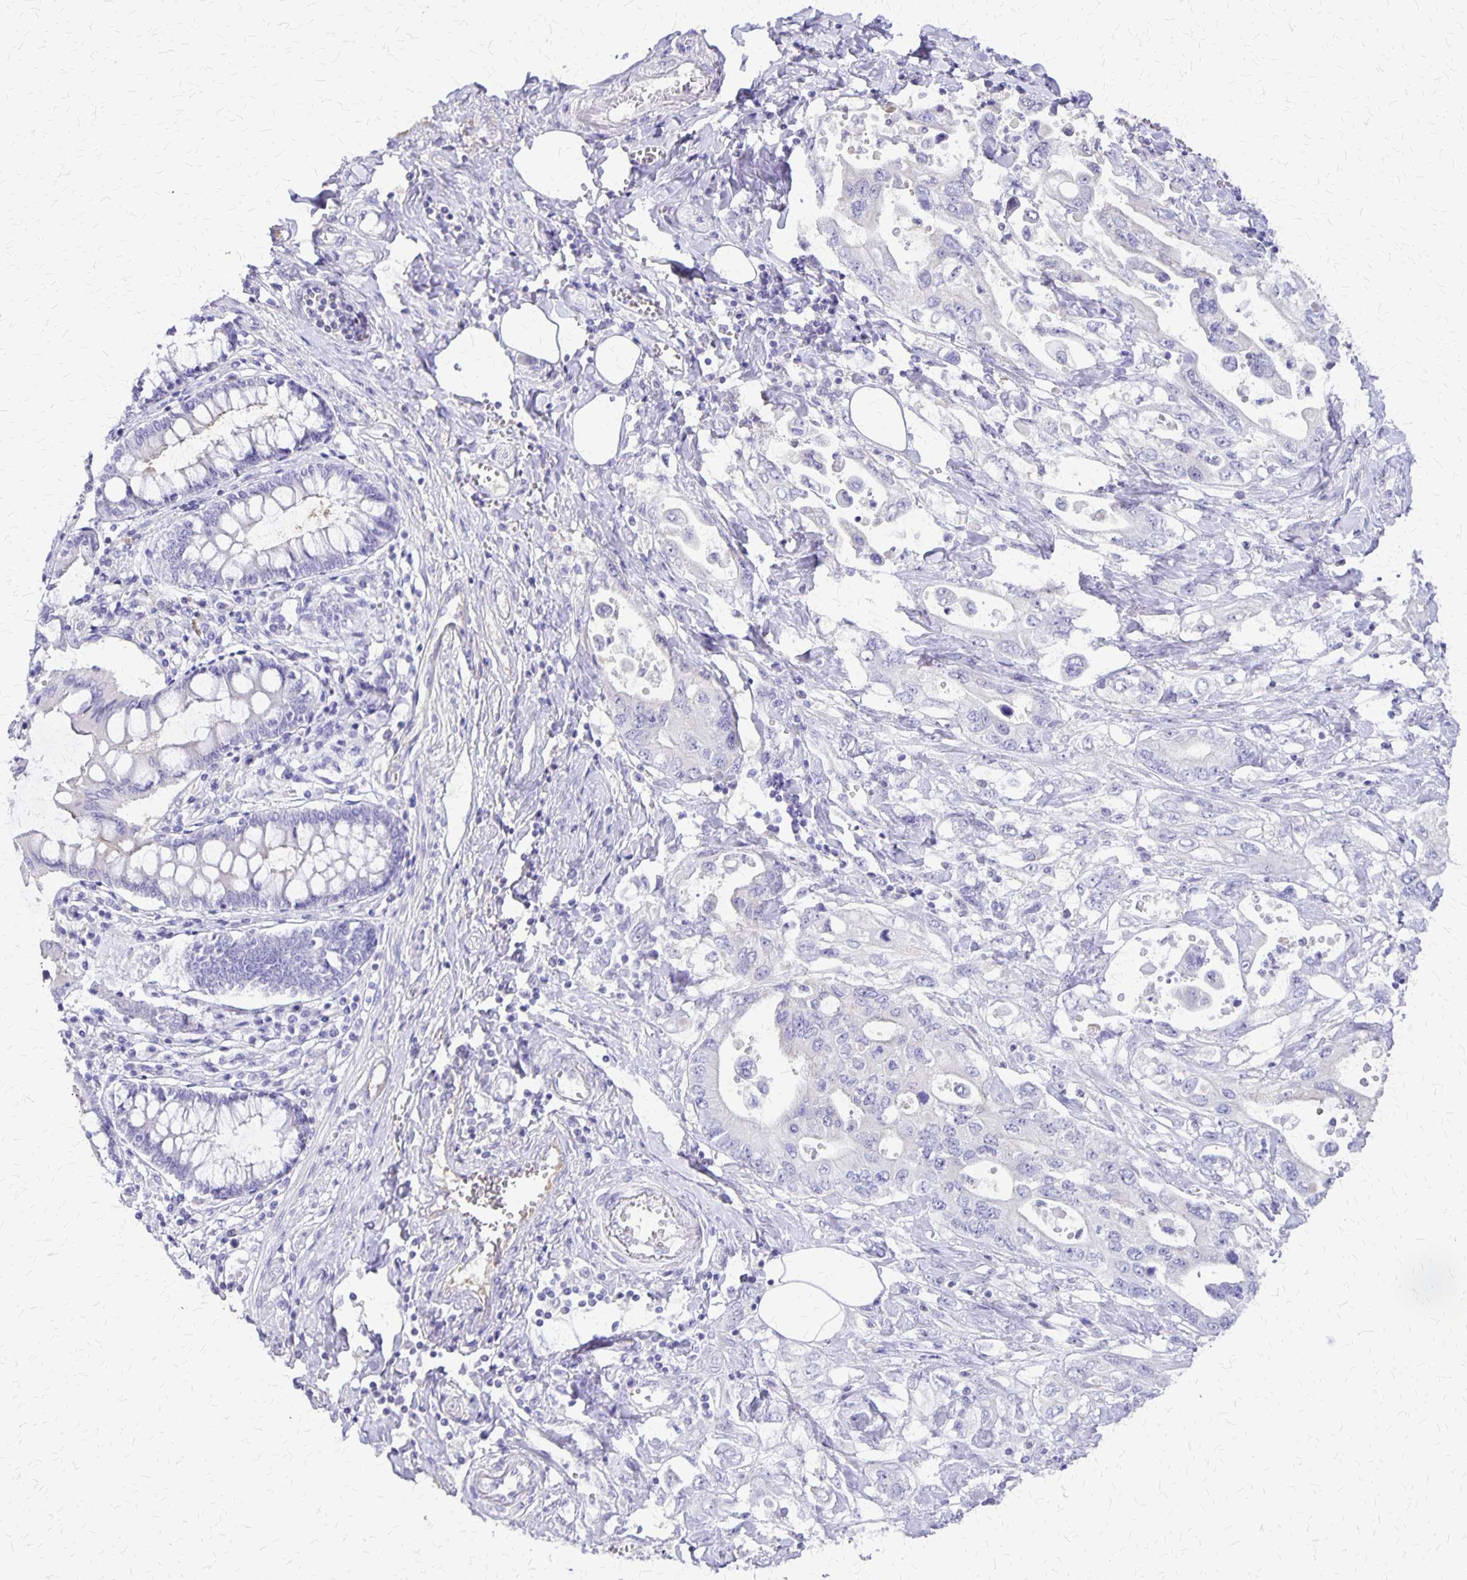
{"staining": {"intensity": "negative", "quantity": "none", "location": "none"}, "tissue": "pancreatic cancer", "cell_type": "Tumor cells", "image_type": "cancer", "snomed": [{"axis": "morphology", "description": "Adenocarcinoma, NOS"}, {"axis": "topography", "description": "Pancreas"}], "caption": "An immunohistochemistry micrograph of pancreatic cancer (adenocarcinoma) is shown. There is no staining in tumor cells of pancreatic cancer (adenocarcinoma).", "gene": "SI", "patient": {"sex": "female", "age": 63}}